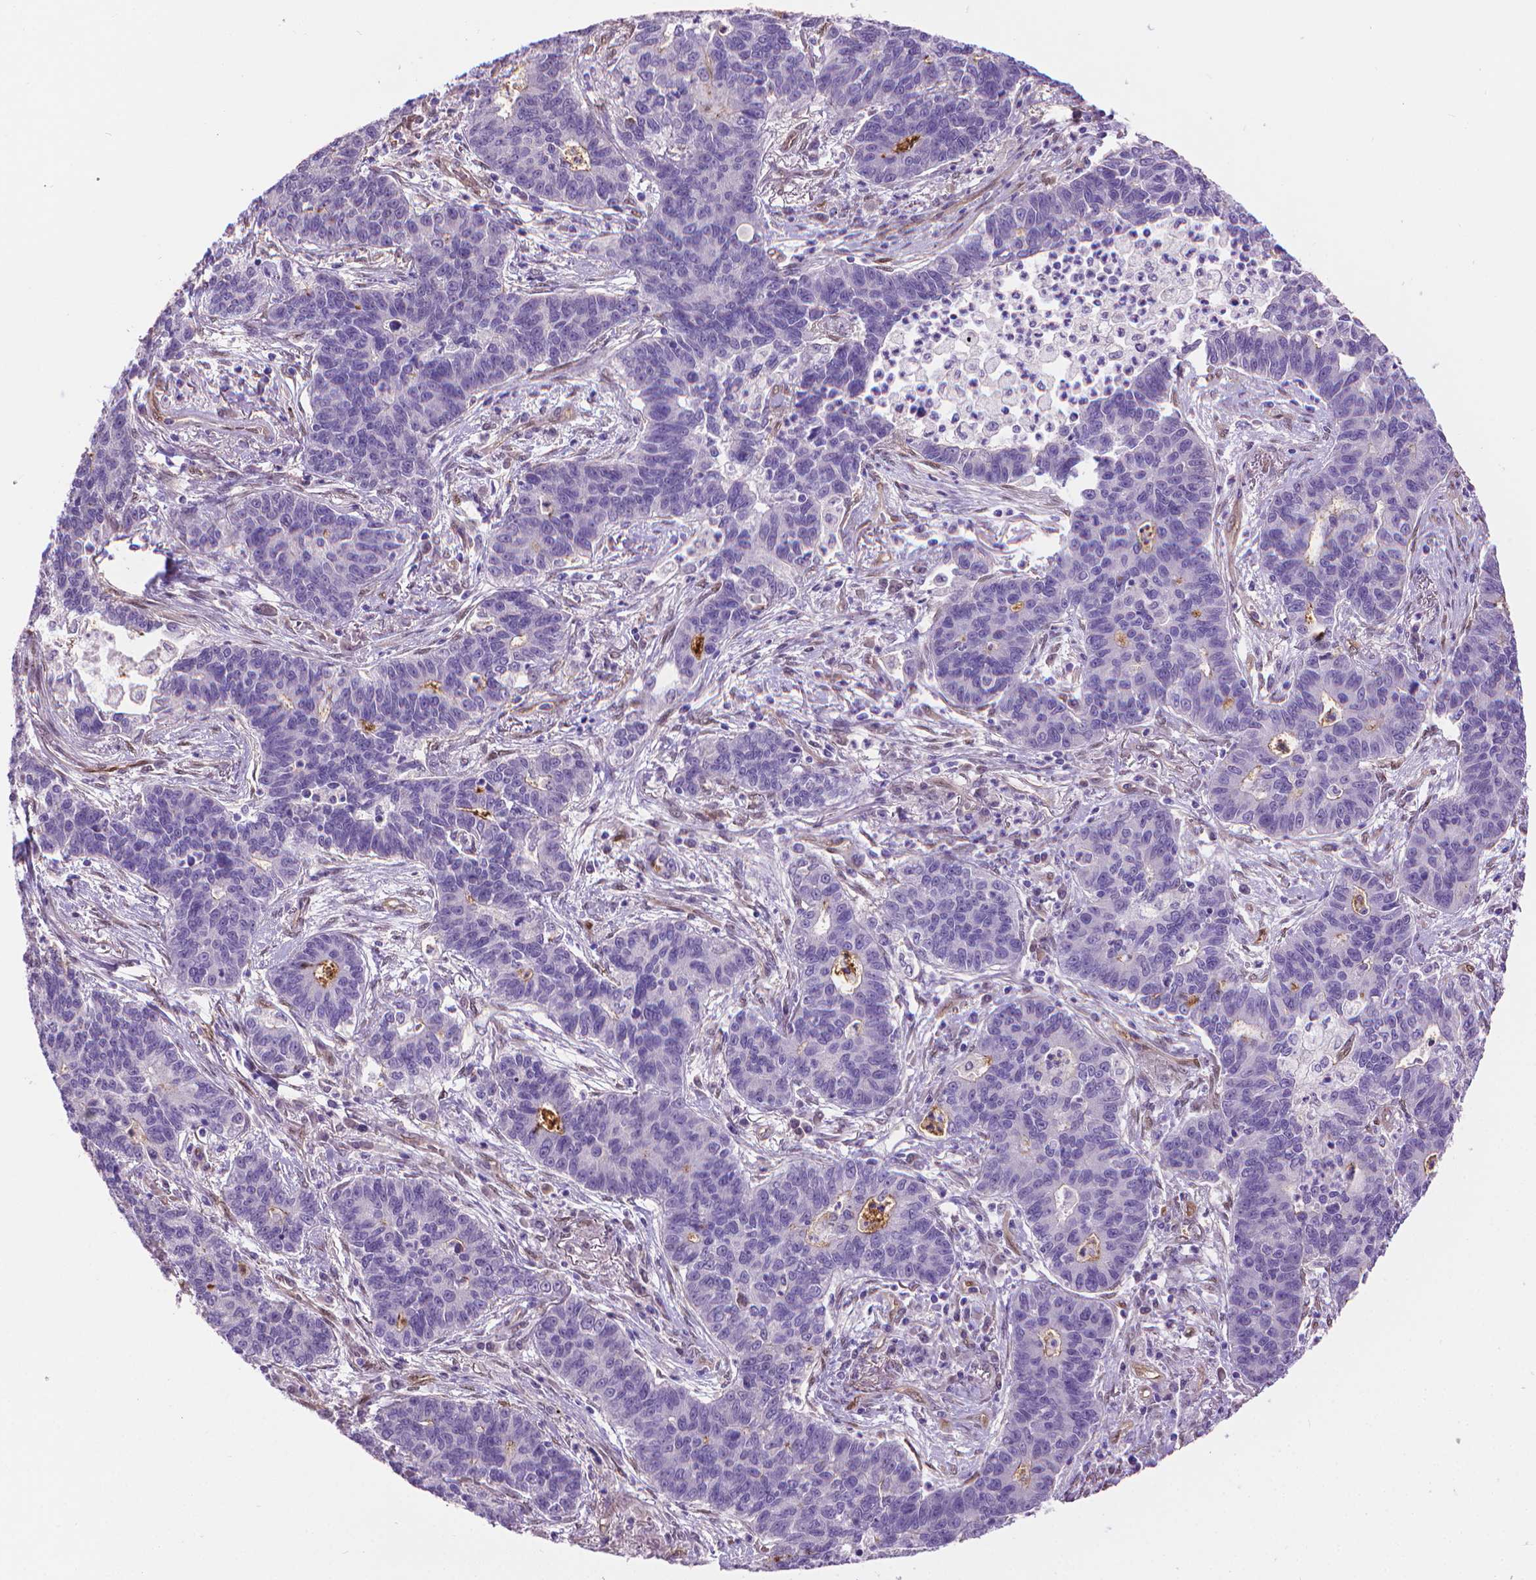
{"staining": {"intensity": "negative", "quantity": "none", "location": "none"}, "tissue": "lung cancer", "cell_type": "Tumor cells", "image_type": "cancer", "snomed": [{"axis": "morphology", "description": "Adenocarcinoma, NOS"}, {"axis": "topography", "description": "Lung"}], "caption": "Immunohistochemistry (IHC) photomicrograph of human lung cancer stained for a protein (brown), which reveals no positivity in tumor cells.", "gene": "CLIC4", "patient": {"sex": "female", "age": 57}}